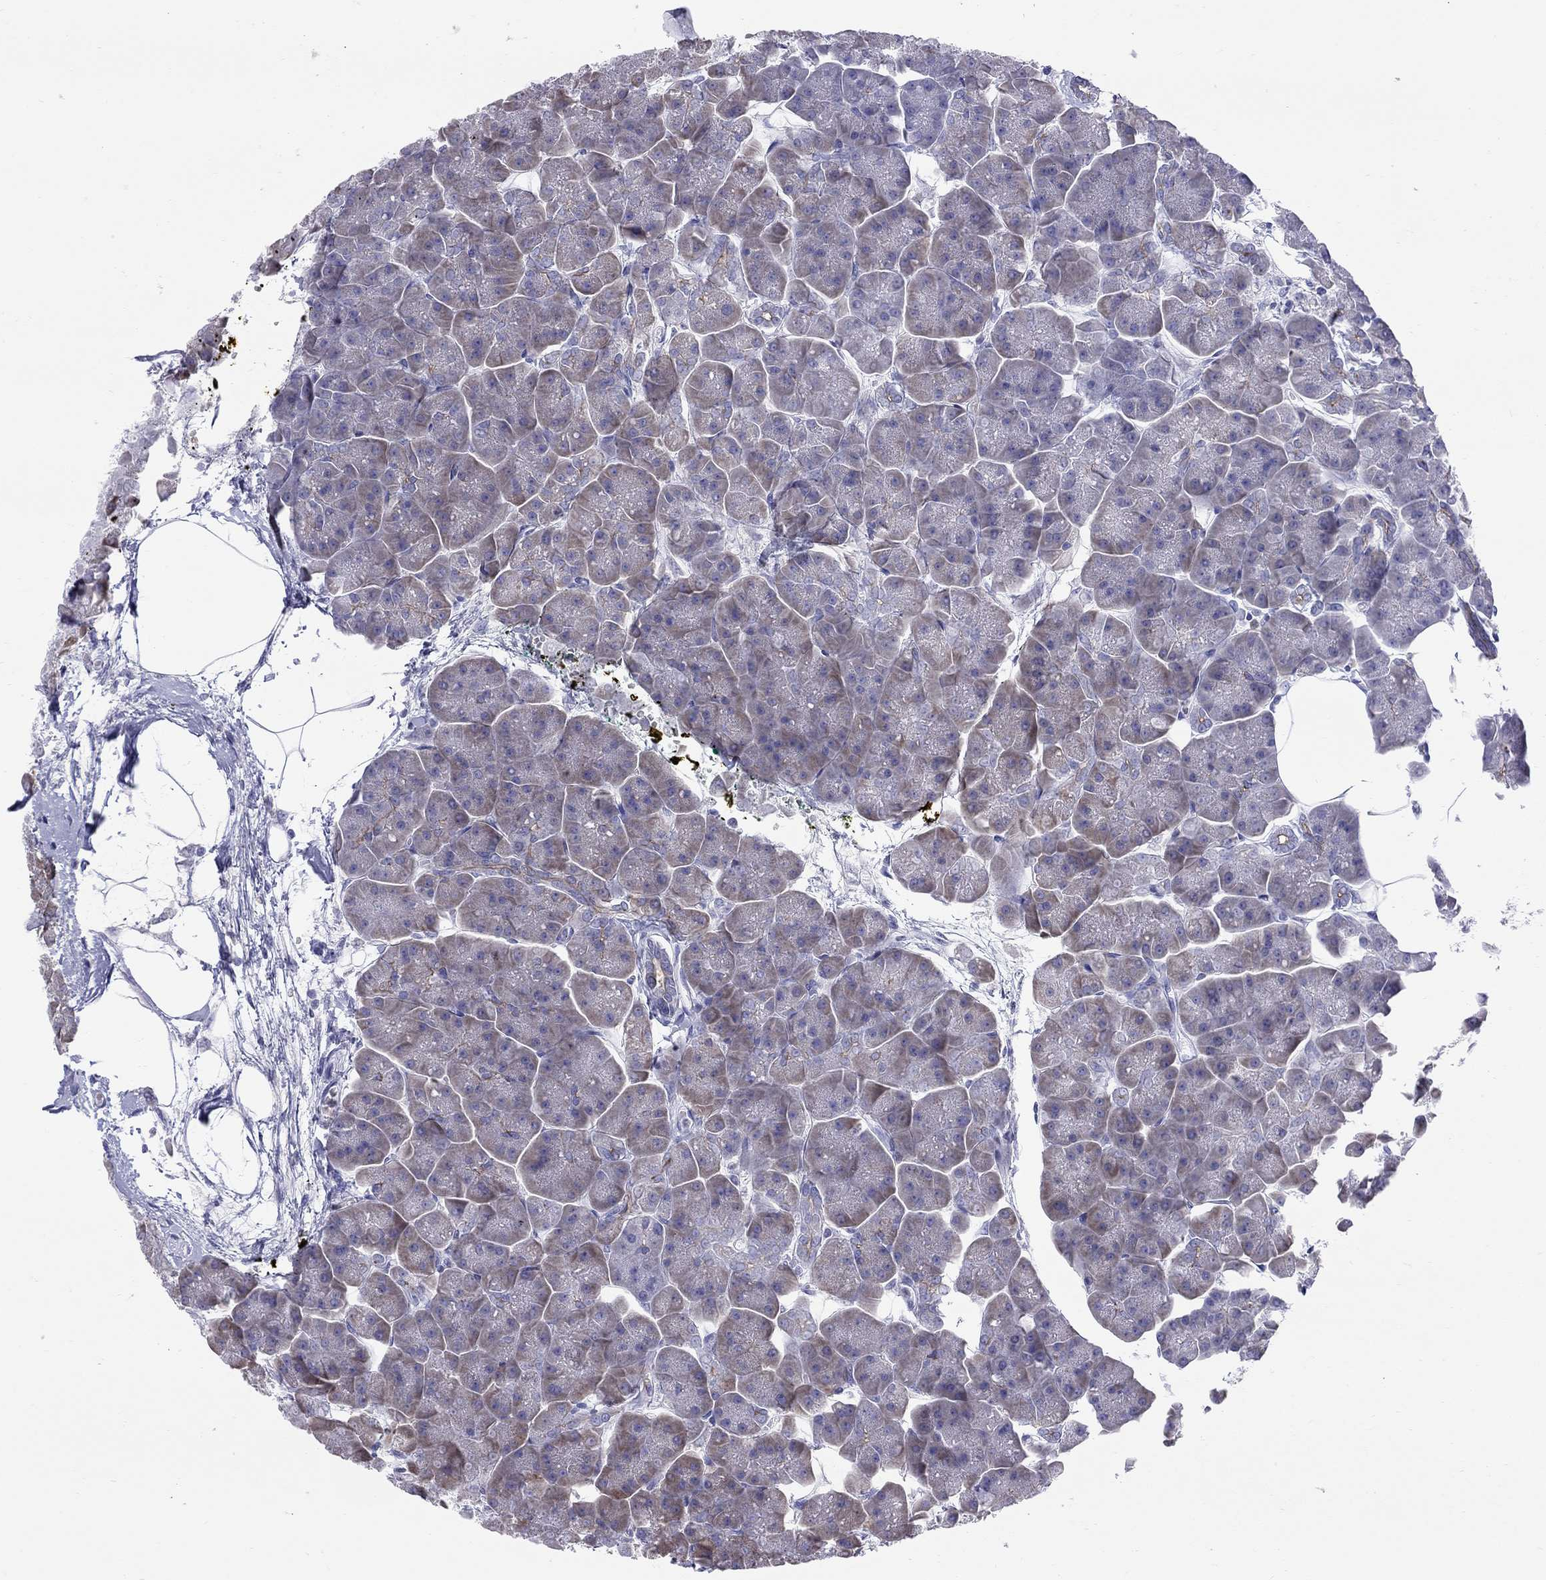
{"staining": {"intensity": "negative", "quantity": "none", "location": "none"}, "tissue": "pancreas", "cell_type": "Exocrine glandular cells", "image_type": "normal", "snomed": [{"axis": "morphology", "description": "Normal tissue, NOS"}, {"axis": "topography", "description": "Adipose tissue"}, {"axis": "topography", "description": "Pancreas"}, {"axis": "topography", "description": "Peripheral nerve tissue"}], "caption": "This micrograph is of unremarkable pancreas stained with immunohistochemistry (IHC) to label a protein in brown with the nuclei are counter-stained blue. There is no staining in exocrine glandular cells. (Stains: DAB (3,3'-diaminobenzidine) IHC with hematoxylin counter stain, Microscopy: brightfield microscopy at high magnification).", "gene": "SLC46A2", "patient": {"sex": "female", "age": 58}}